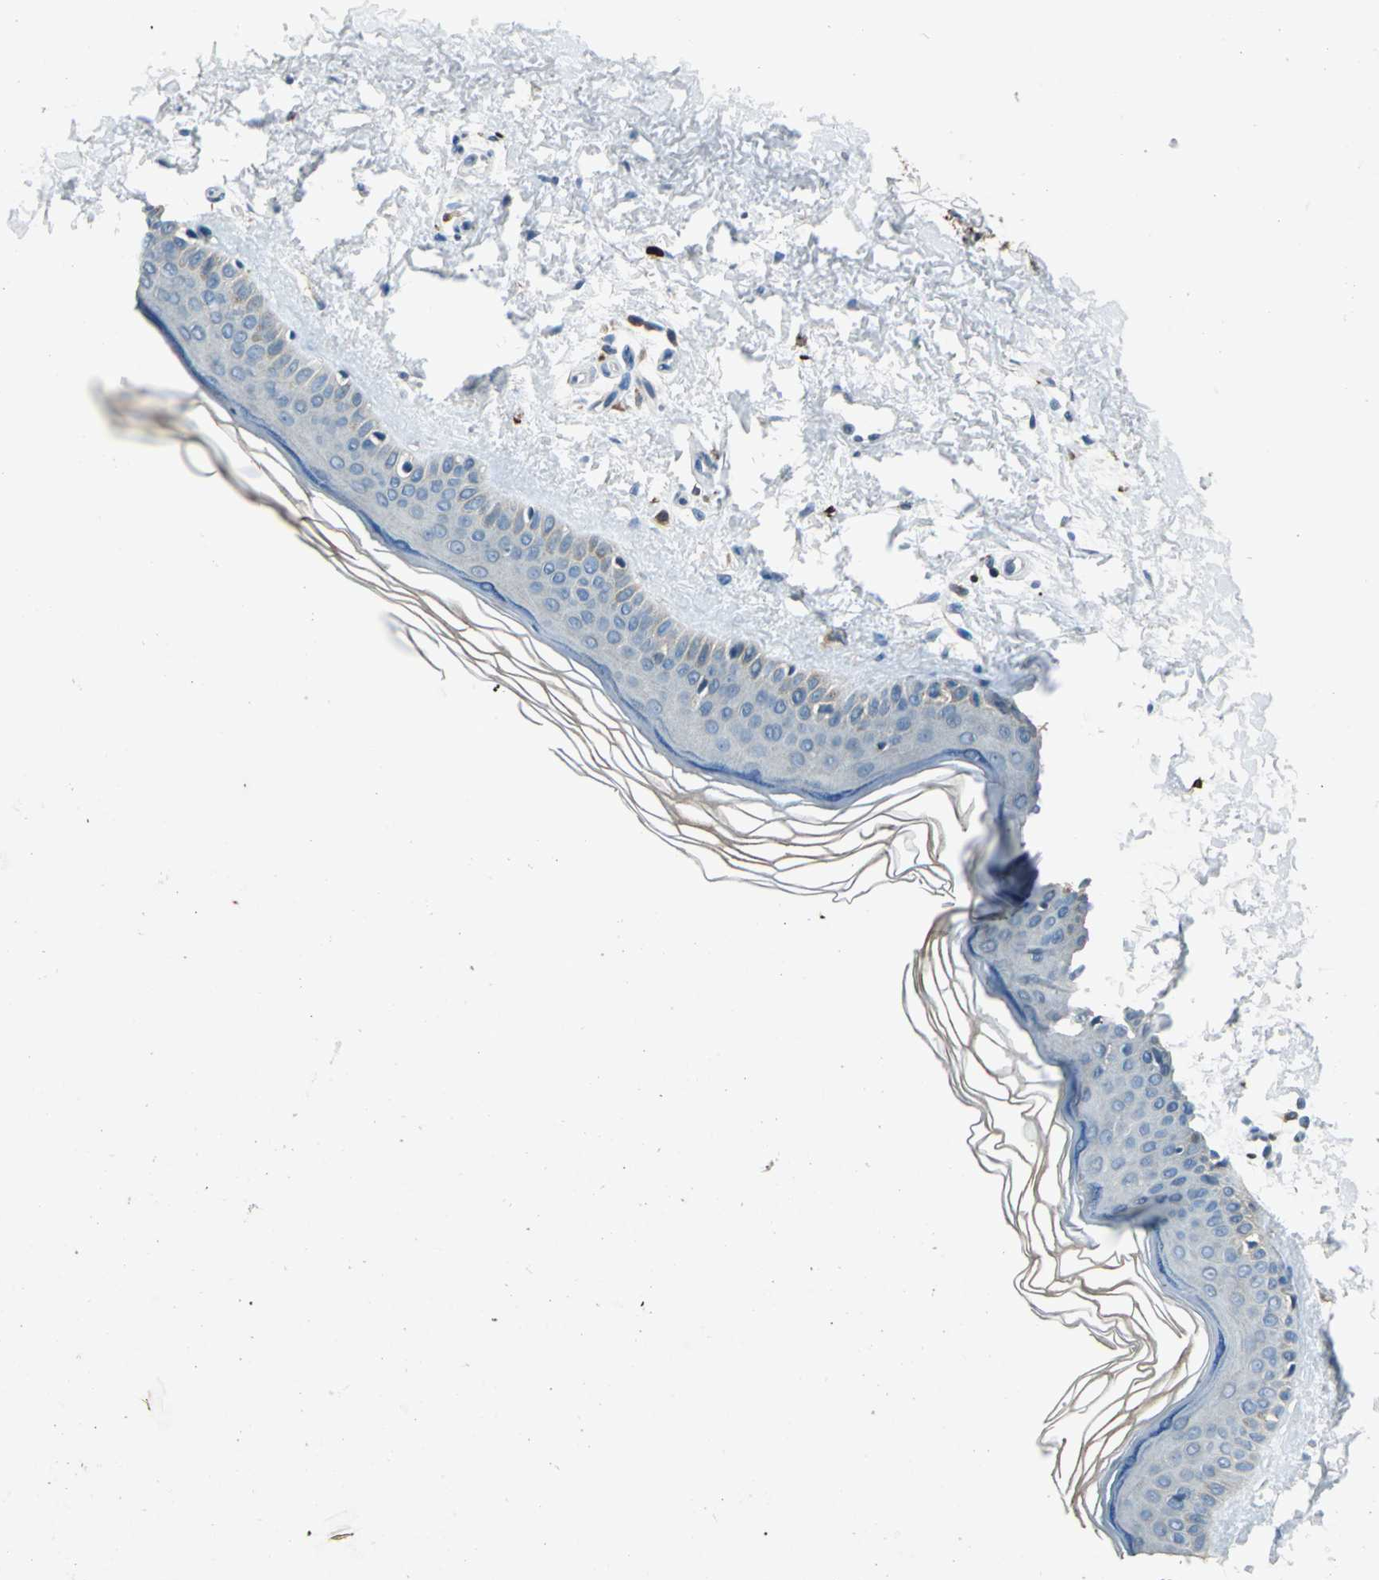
{"staining": {"intensity": "negative", "quantity": "none", "location": "none"}, "tissue": "skin", "cell_type": "Fibroblasts", "image_type": "normal", "snomed": [{"axis": "morphology", "description": "Normal tissue, NOS"}, {"axis": "topography", "description": "Skin"}], "caption": "IHC of unremarkable skin demonstrates no staining in fibroblasts. (IHC, brightfield microscopy, high magnification).", "gene": "SLC19A2", "patient": {"sex": "female", "age": 19}}